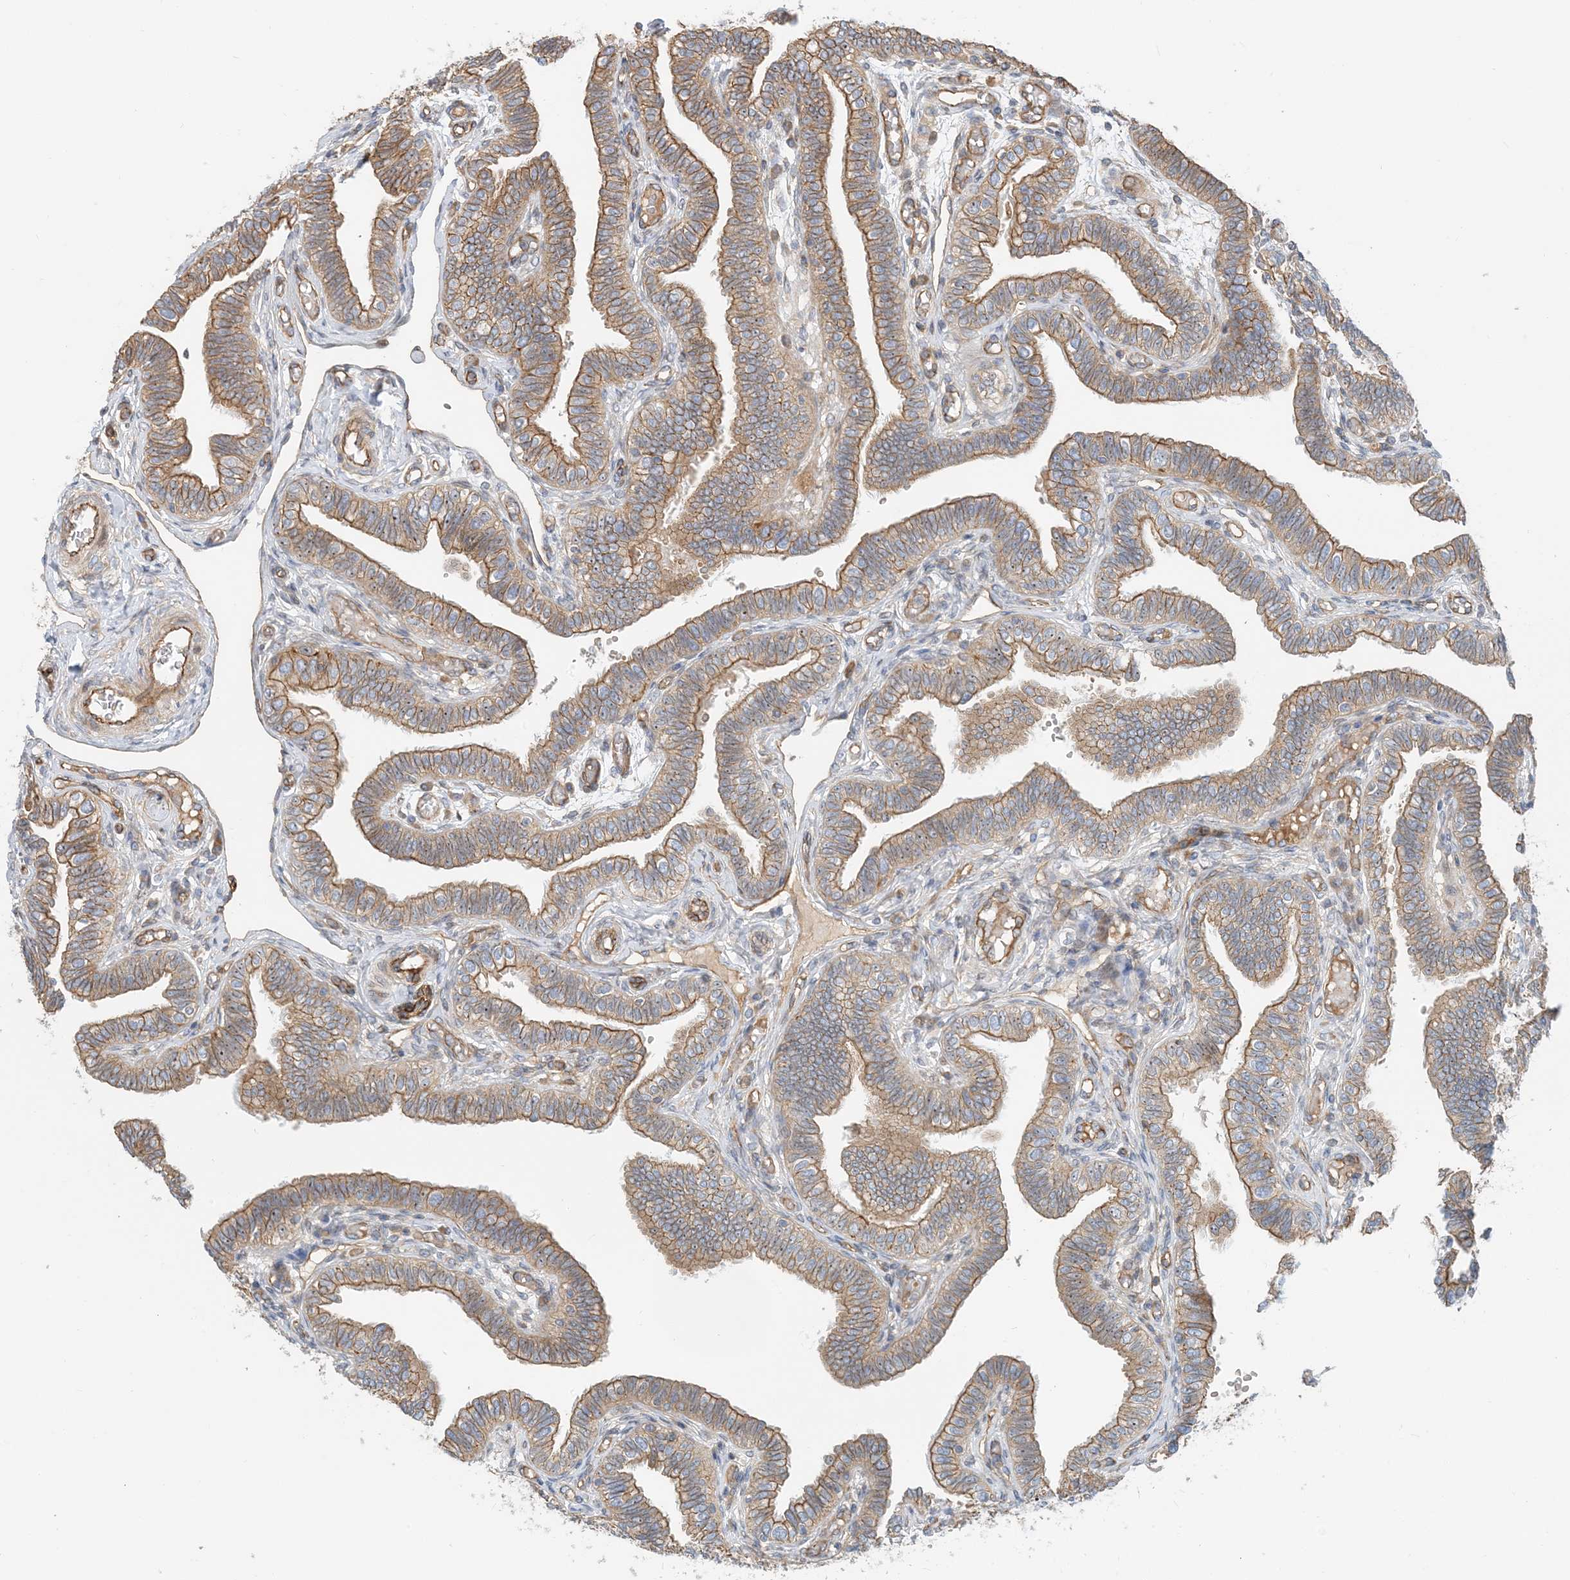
{"staining": {"intensity": "moderate", "quantity": ">75%", "location": "cytoplasmic/membranous"}, "tissue": "fallopian tube", "cell_type": "Glandular cells", "image_type": "normal", "snomed": [{"axis": "morphology", "description": "Normal tissue, NOS"}, {"axis": "topography", "description": "Fallopian tube"}], "caption": "Moderate cytoplasmic/membranous expression is appreciated in about >75% of glandular cells in normal fallopian tube. The protein is stained brown, and the nuclei are stained in blue (DAB (3,3'-diaminobenzidine) IHC with brightfield microscopy, high magnification).", "gene": "MYL5", "patient": {"sex": "female", "age": 39}}